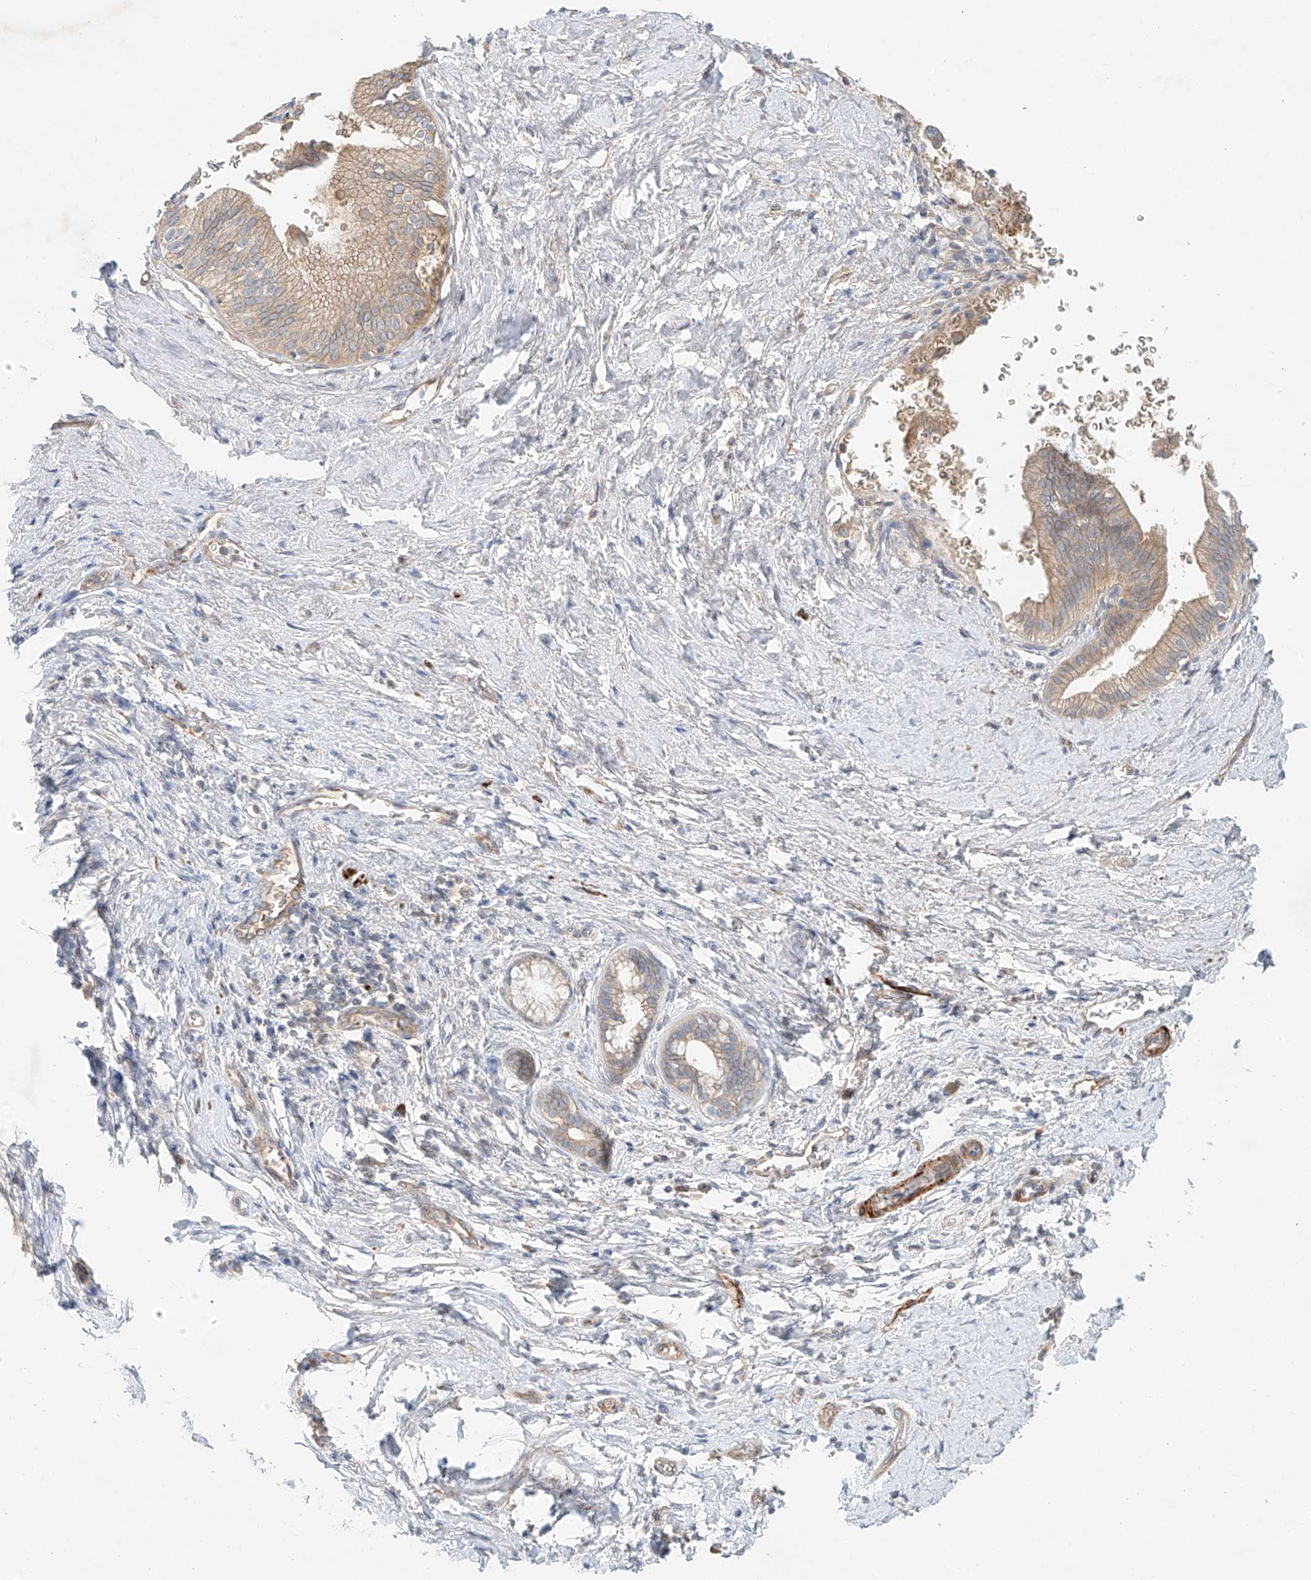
{"staining": {"intensity": "weak", "quantity": "<25%", "location": "cytoplasmic/membranous"}, "tissue": "pancreatic cancer", "cell_type": "Tumor cells", "image_type": "cancer", "snomed": [{"axis": "morphology", "description": "Adenocarcinoma, NOS"}, {"axis": "topography", "description": "Pancreas"}], "caption": "The photomicrograph exhibits no significant staining in tumor cells of pancreatic cancer.", "gene": "LYRM9", "patient": {"sex": "female", "age": 72}}